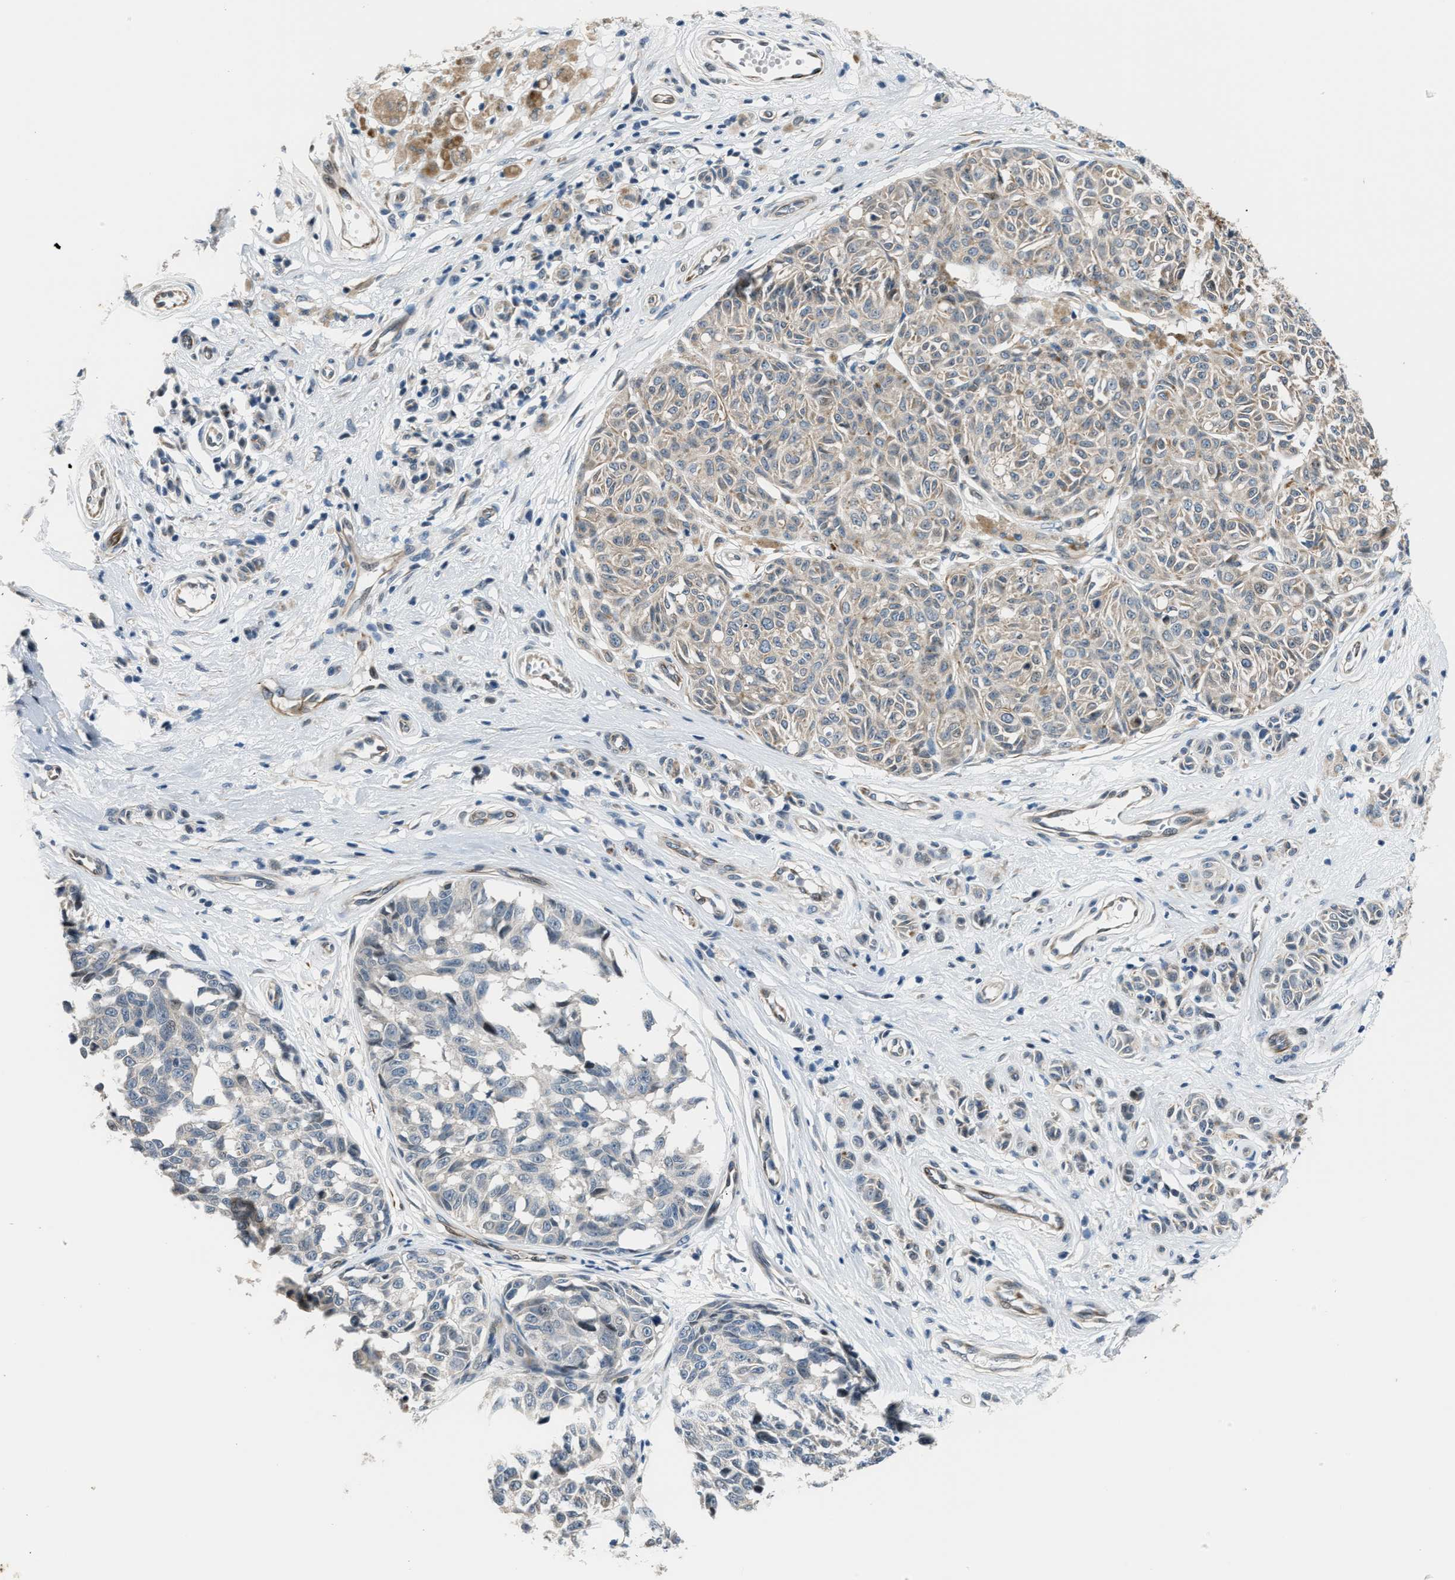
{"staining": {"intensity": "weak", "quantity": "<25%", "location": "cytoplasmic/membranous"}, "tissue": "melanoma", "cell_type": "Tumor cells", "image_type": "cancer", "snomed": [{"axis": "morphology", "description": "Malignant melanoma, NOS"}, {"axis": "topography", "description": "Skin"}], "caption": "DAB (3,3'-diaminobenzidine) immunohistochemical staining of human melanoma exhibits no significant staining in tumor cells. (DAB (3,3'-diaminobenzidine) IHC visualized using brightfield microscopy, high magnification).", "gene": "PPM1H", "patient": {"sex": "female", "age": 64}}